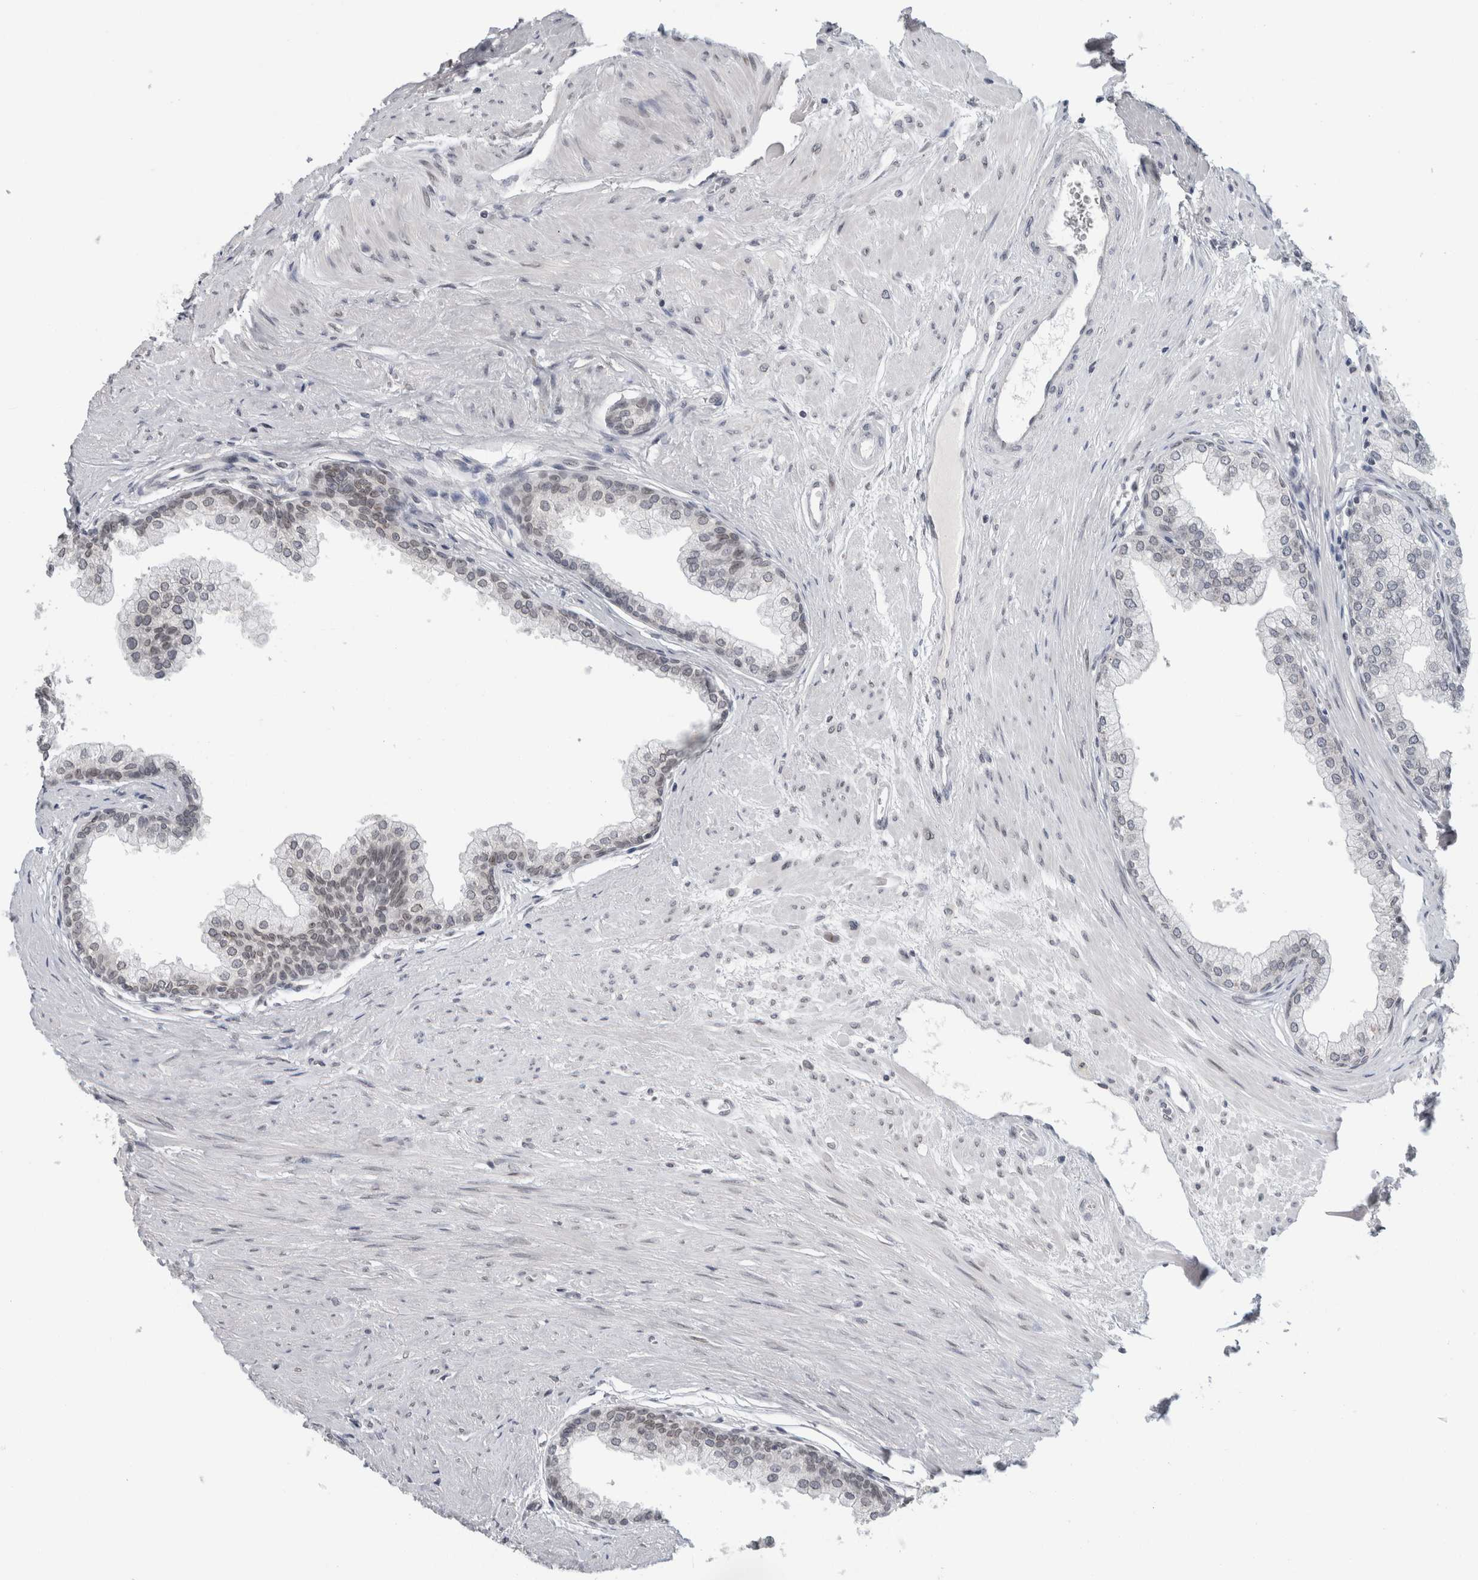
{"staining": {"intensity": "weak", "quantity": "25%-75%", "location": "cytoplasmic/membranous,nuclear"}, "tissue": "prostate", "cell_type": "Glandular cells", "image_type": "normal", "snomed": [{"axis": "morphology", "description": "Normal tissue, NOS"}, {"axis": "morphology", "description": "Urothelial carcinoma, Low grade"}, {"axis": "topography", "description": "Urinary bladder"}, {"axis": "topography", "description": "Prostate"}], "caption": "Weak cytoplasmic/membranous,nuclear protein expression is seen in about 25%-75% of glandular cells in prostate.", "gene": "ZNF770", "patient": {"sex": "male", "age": 60}}